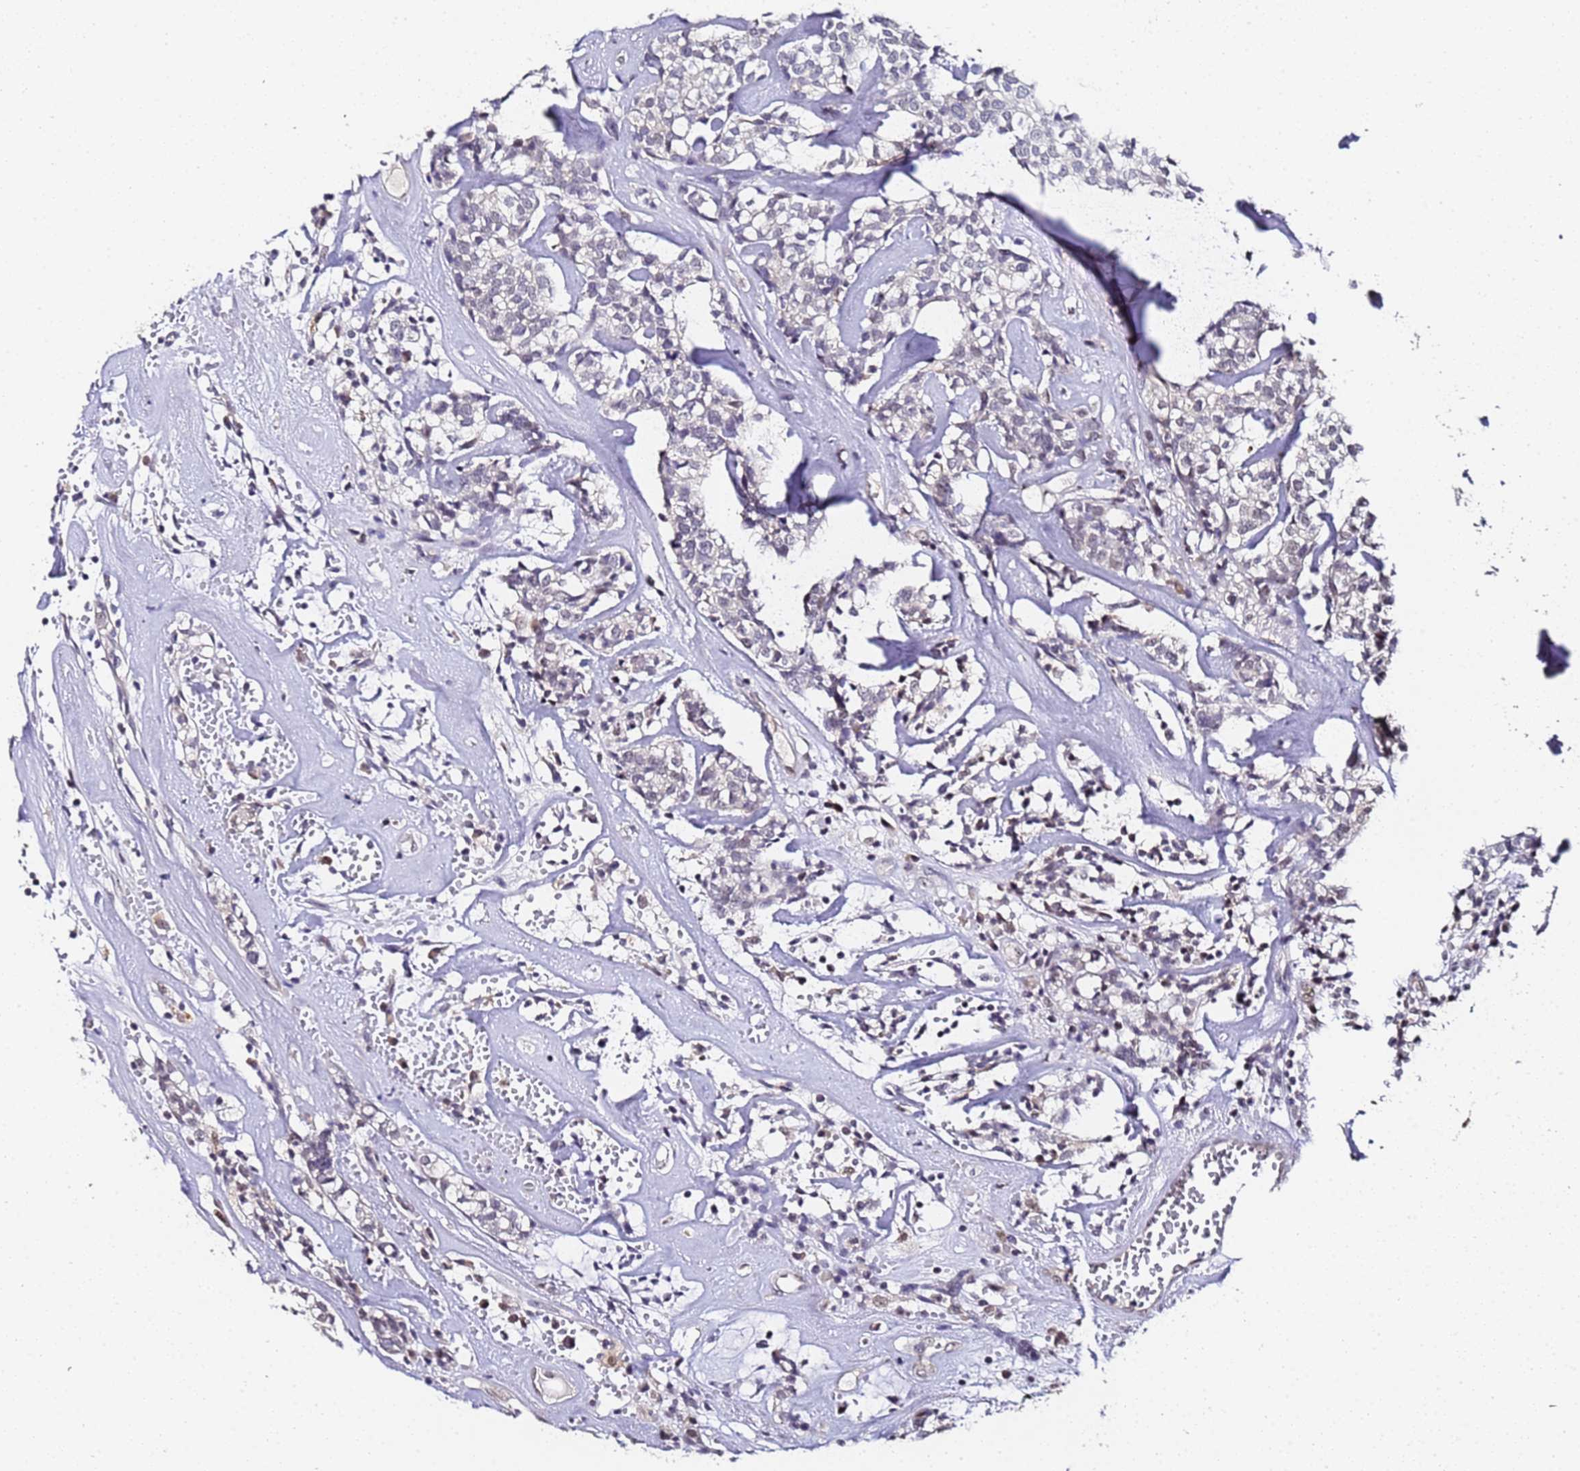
{"staining": {"intensity": "weak", "quantity": "<25%", "location": "nuclear"}, "tissue": "head and neck cancer", "cell_type": "Tumor cells", "image_type": "cancer", "snomed": [{"axis": "morphology", "description": "Adenocarcinoma, NOS"}, {"axis": "topography", "description": "Salivary gland"}, {"axis": "topography", "description": "Head-Neck"}], "caption": "This is an IHC micrograph of human head and neck cancer. There is no positivity in tumor cells.", "gene": "LSM3", "patient": {"sex": "female", "age": 65}}